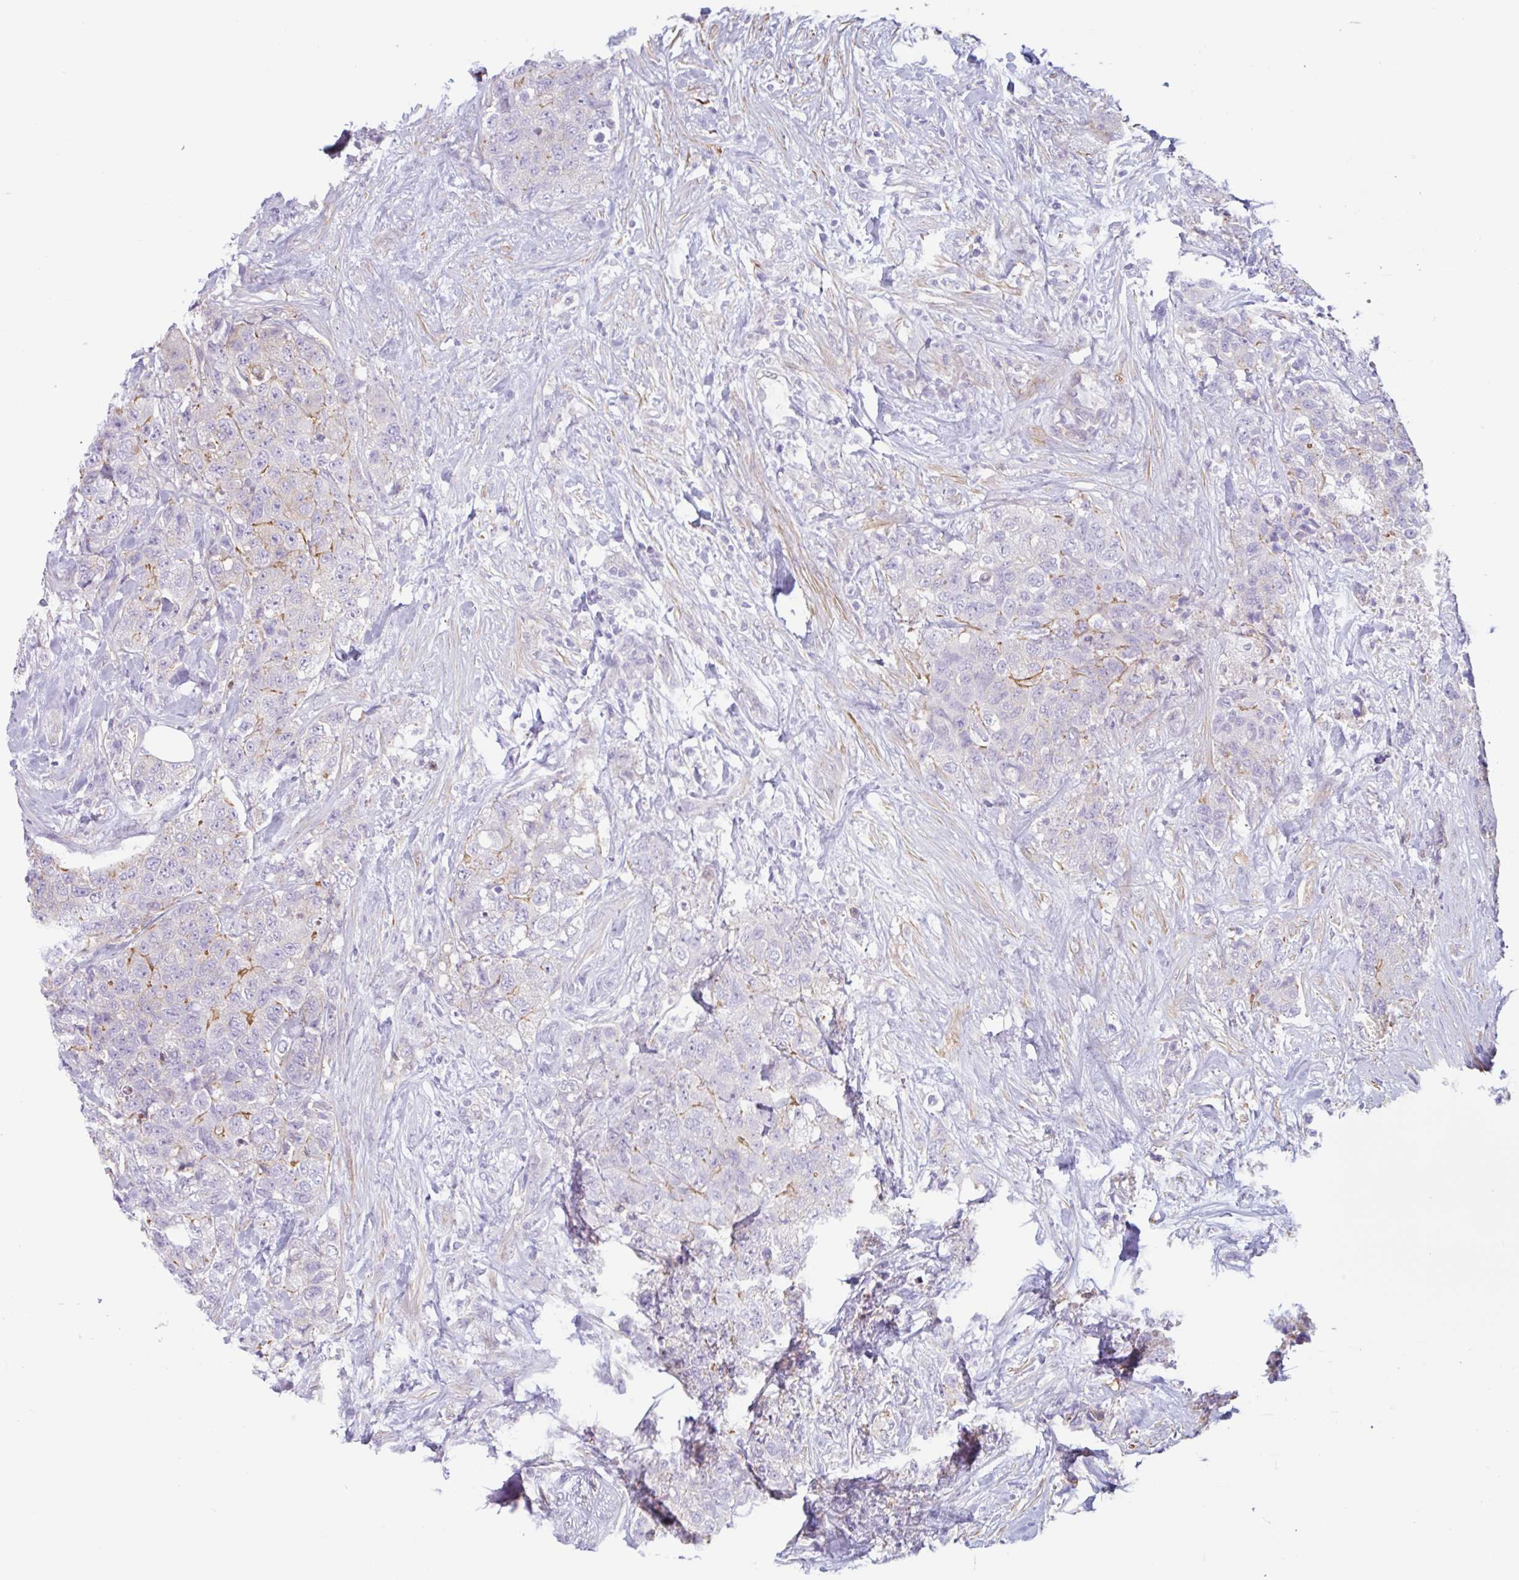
{"staining": {"intensity": "moderate", "quantity": "<25%", "location": "cytoplasmic/membranous"}, "tissue": "urothelial cancer", "cell_type": "Tumor cells", "image_type": "cancer", "snomed": [{"axis": "morphology", "description": "Urothelial carcinoma, High grade"}, {"axis": "topography", "description": "Urinary bladder"}], "caption": "Immunohistochemical staining of human urothelial carcinoma (high-grade) shows low levels of moderate cytoplasmic/membranous protein staining in approximately <25% of tumor cells.", "gene": "MYH10", "patient": {"sex": "female", "age": 78}}